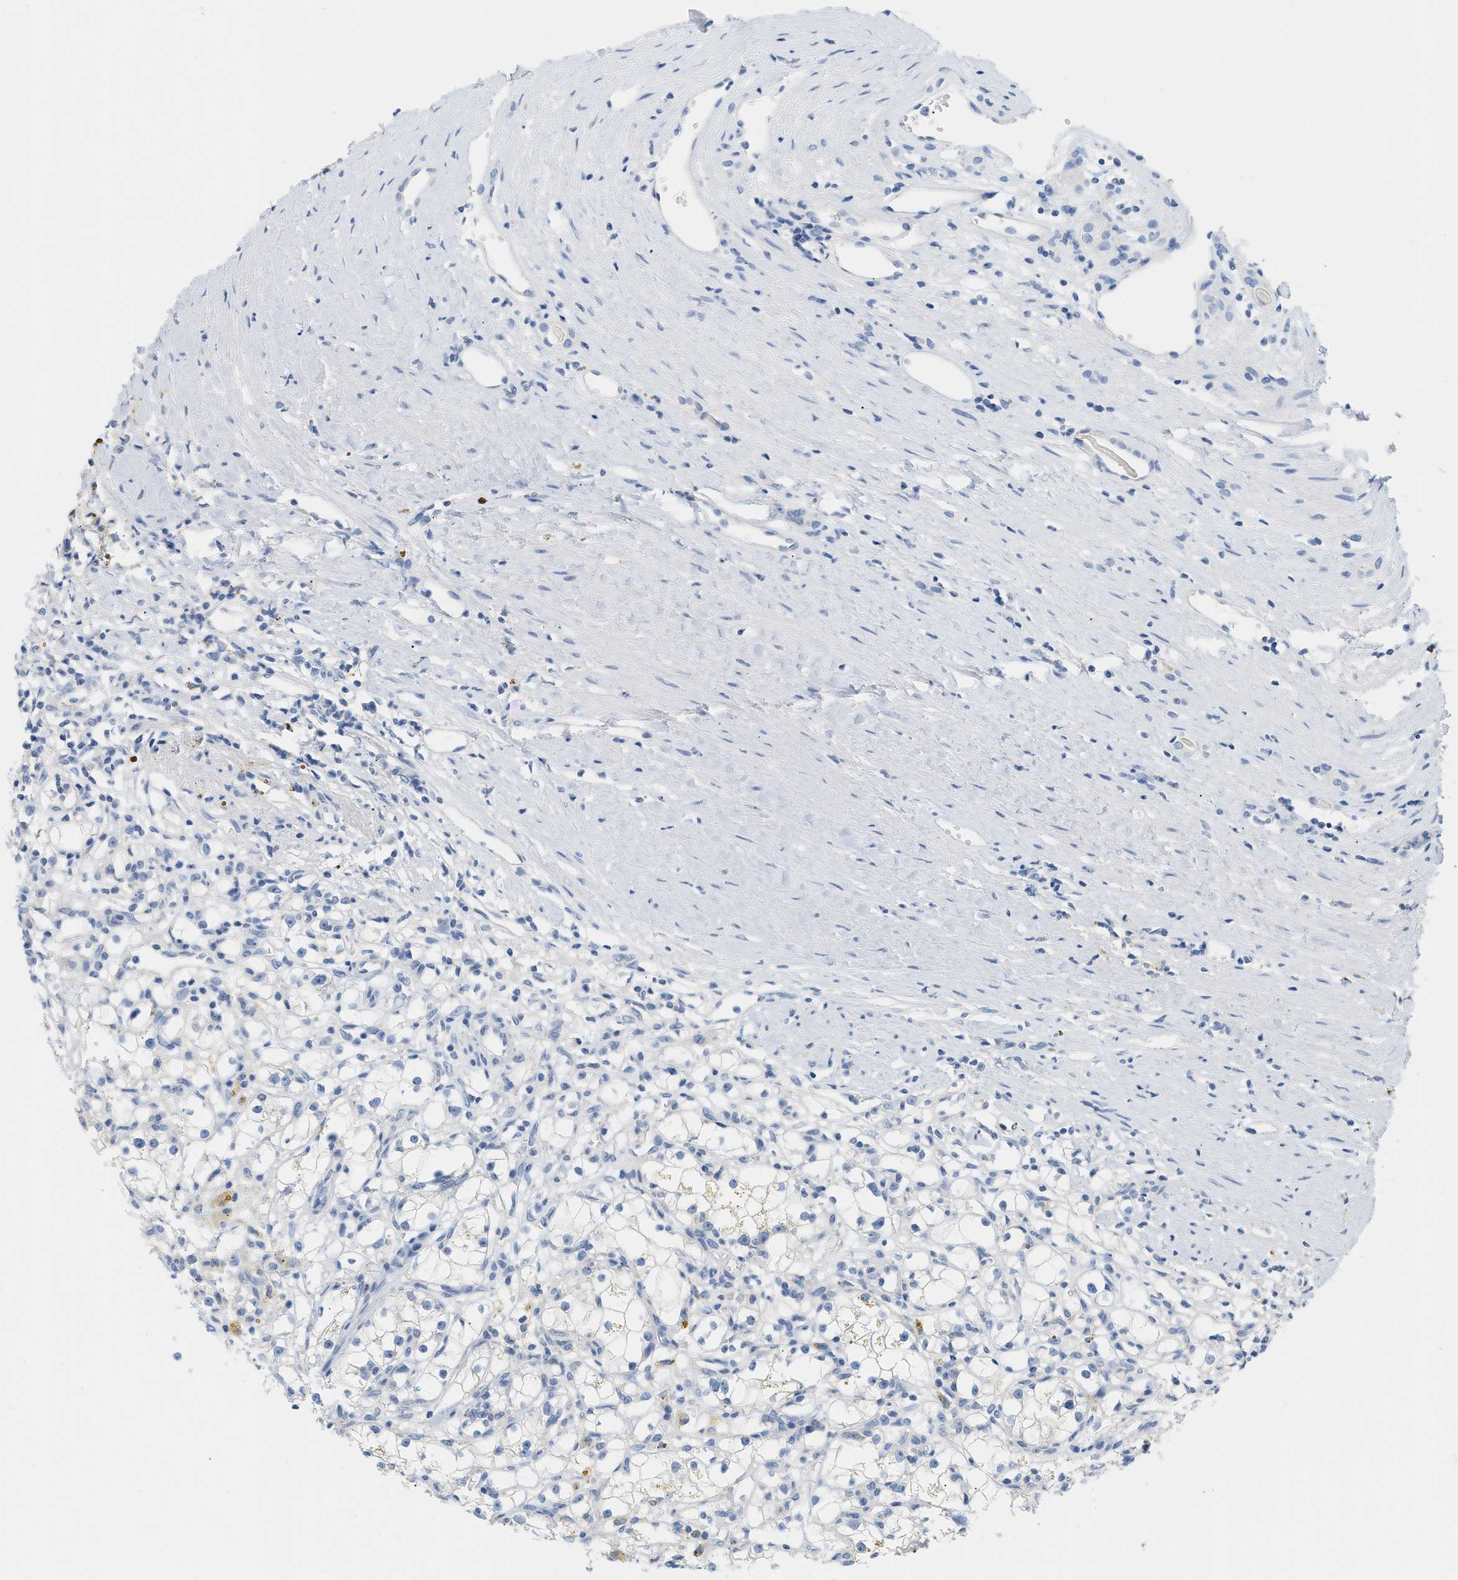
{"staining": {"intensity": "negative", "quantity": "none", "location": "none"}, "tissue": "renal cancer", "cell_type": "Tumor cells", "image_type": "cancer", "snomed": [{"axis": "morphology", "description": "Adenocarcinoma, NOS"}, {"axis": "topography", "description": "Kidney"}], "caption": "A high-resolution image shows immunohistochemistry (IHC) staining of renal adenocarcinoma, which reveals no significant expression in tumor cells.", "gene": "PAPPA", "patient": {"sex": "male", "age": 56}}